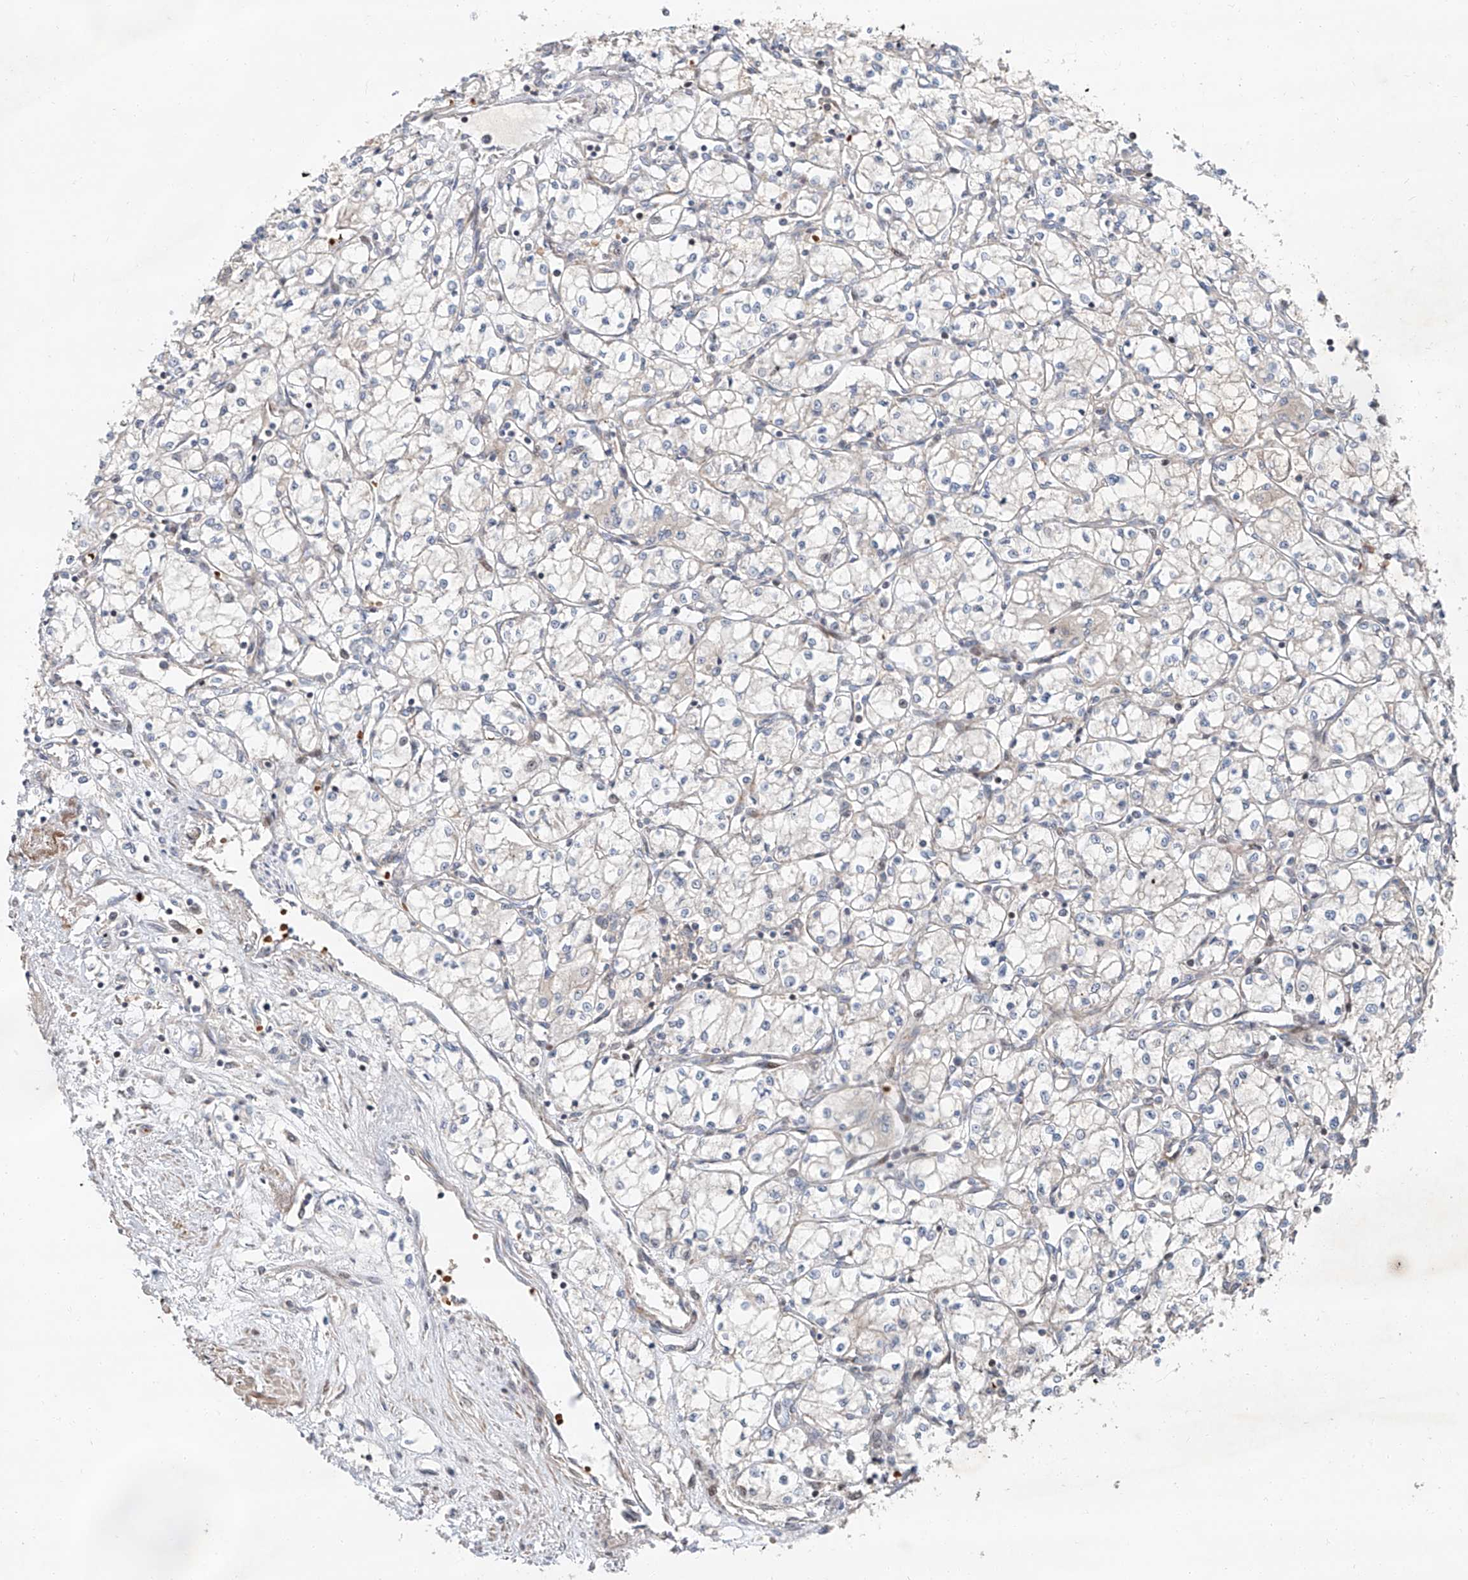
{"staining": {"intensity": "negative", "quantity": "none", "location": "none"}, "tissue": "renal cancer", "cell_type": "Tumor cells", "image_type": "cancer", "snomed": [{"axis": "morphology", "description": "Adenocarcinoma, NOS"}, {"axis": "topography", "description": "Kidney"}], "caption": "IHC photomicrograph of neoplastic tissue: human renal adenocarcinoma stained with DAB reveals no significant protein expression in tumor cells.", "gene": "USF3", "patient": {"sex": "male", "age": 59}}